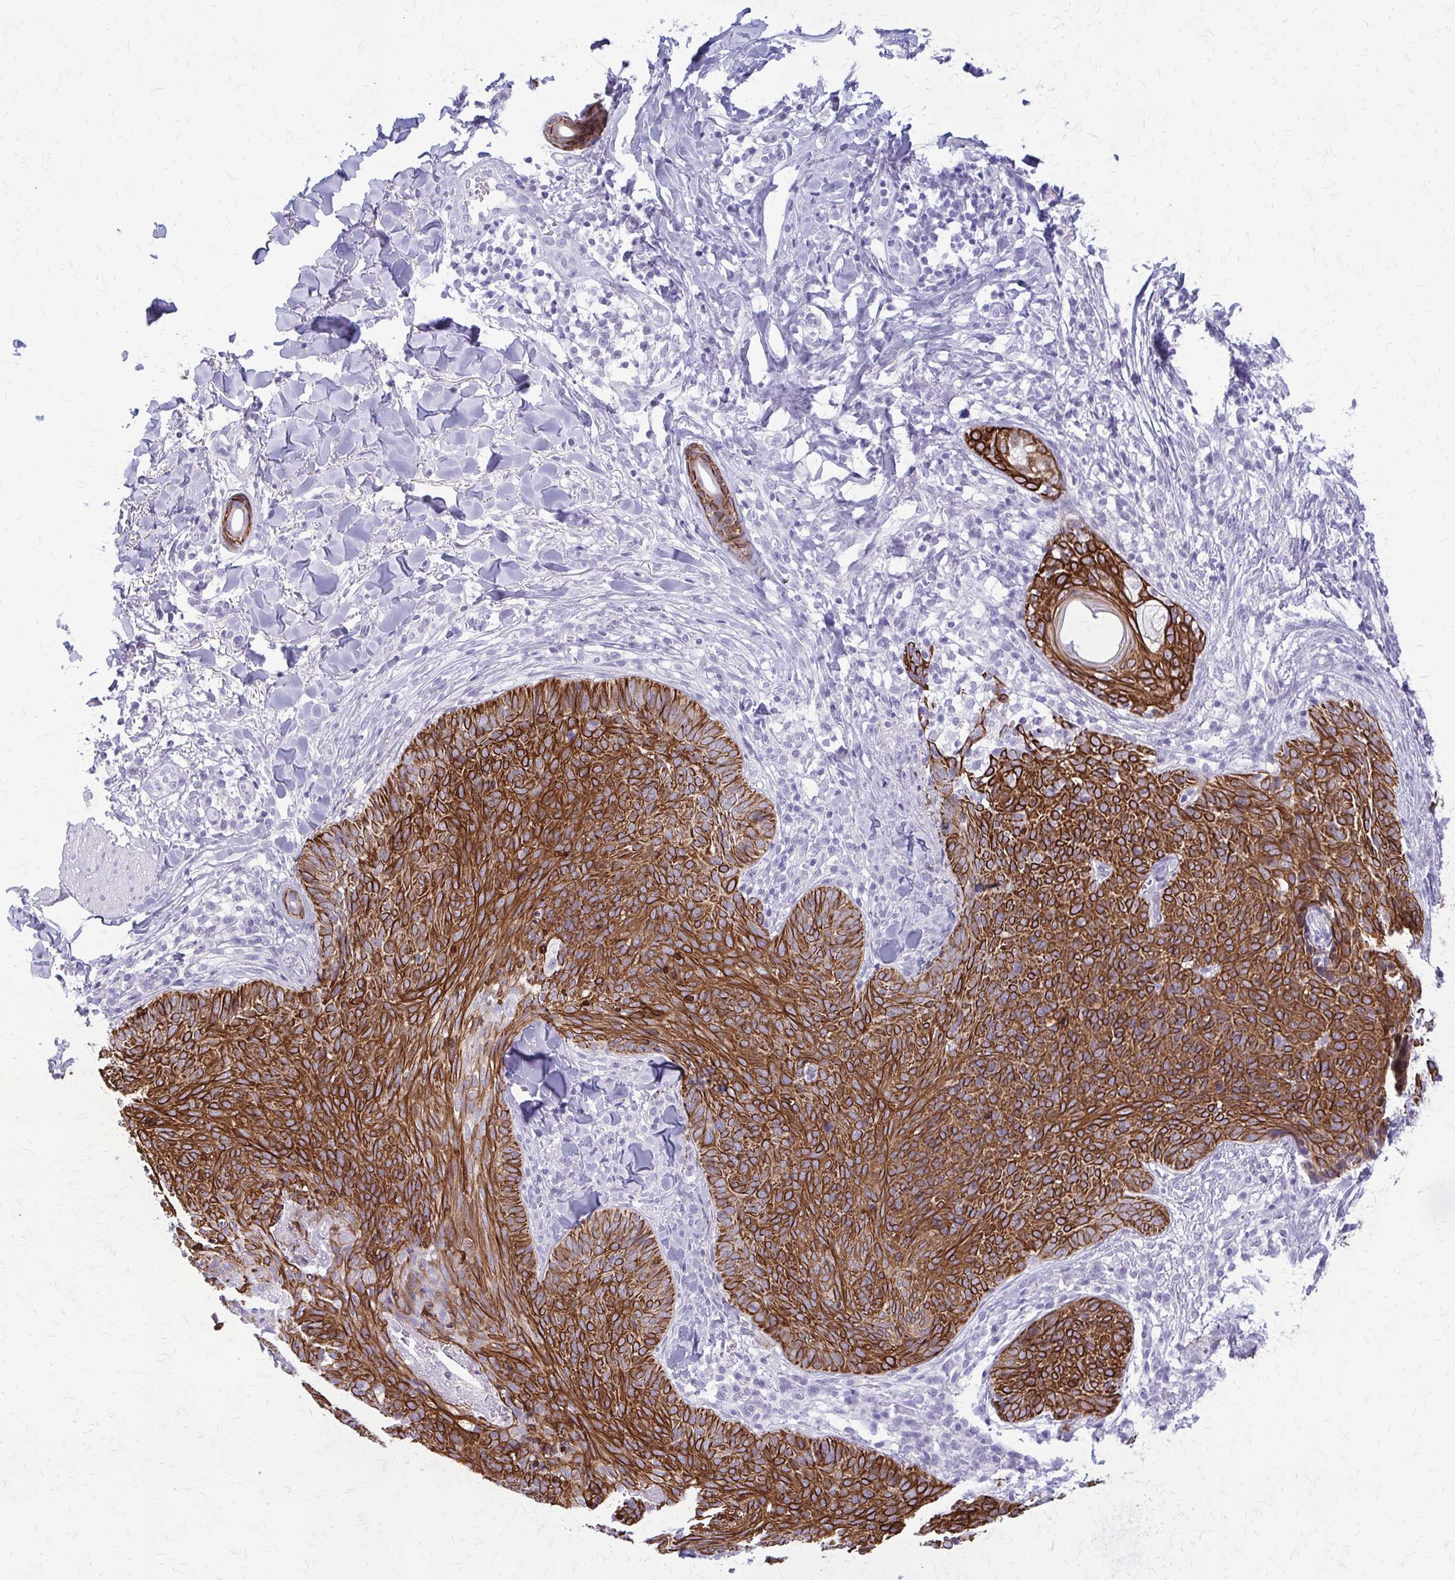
{"staining": {"intensity": "strong", "quantity": ">75%", "location": "cytoplasmic/membranous"}, "tissue": "skin cancer", "cell_type": "Tumor cells", "image_type": "cancer", "snomed": [{"axis": "morphology", "description": "Basal cell carcinoma"}, {"axis": "topography", "description": "Skin"}, {"axis": "topography", "description": "Skin of face"}], "caption": "Protein staining of basal cell carcinoma (skin) tissue displays strong cytoplasmic/membranous positivity in about >75% of tumor cells.", "gene": "KRT5", "patient": {"sex": "male", "age": 56}}